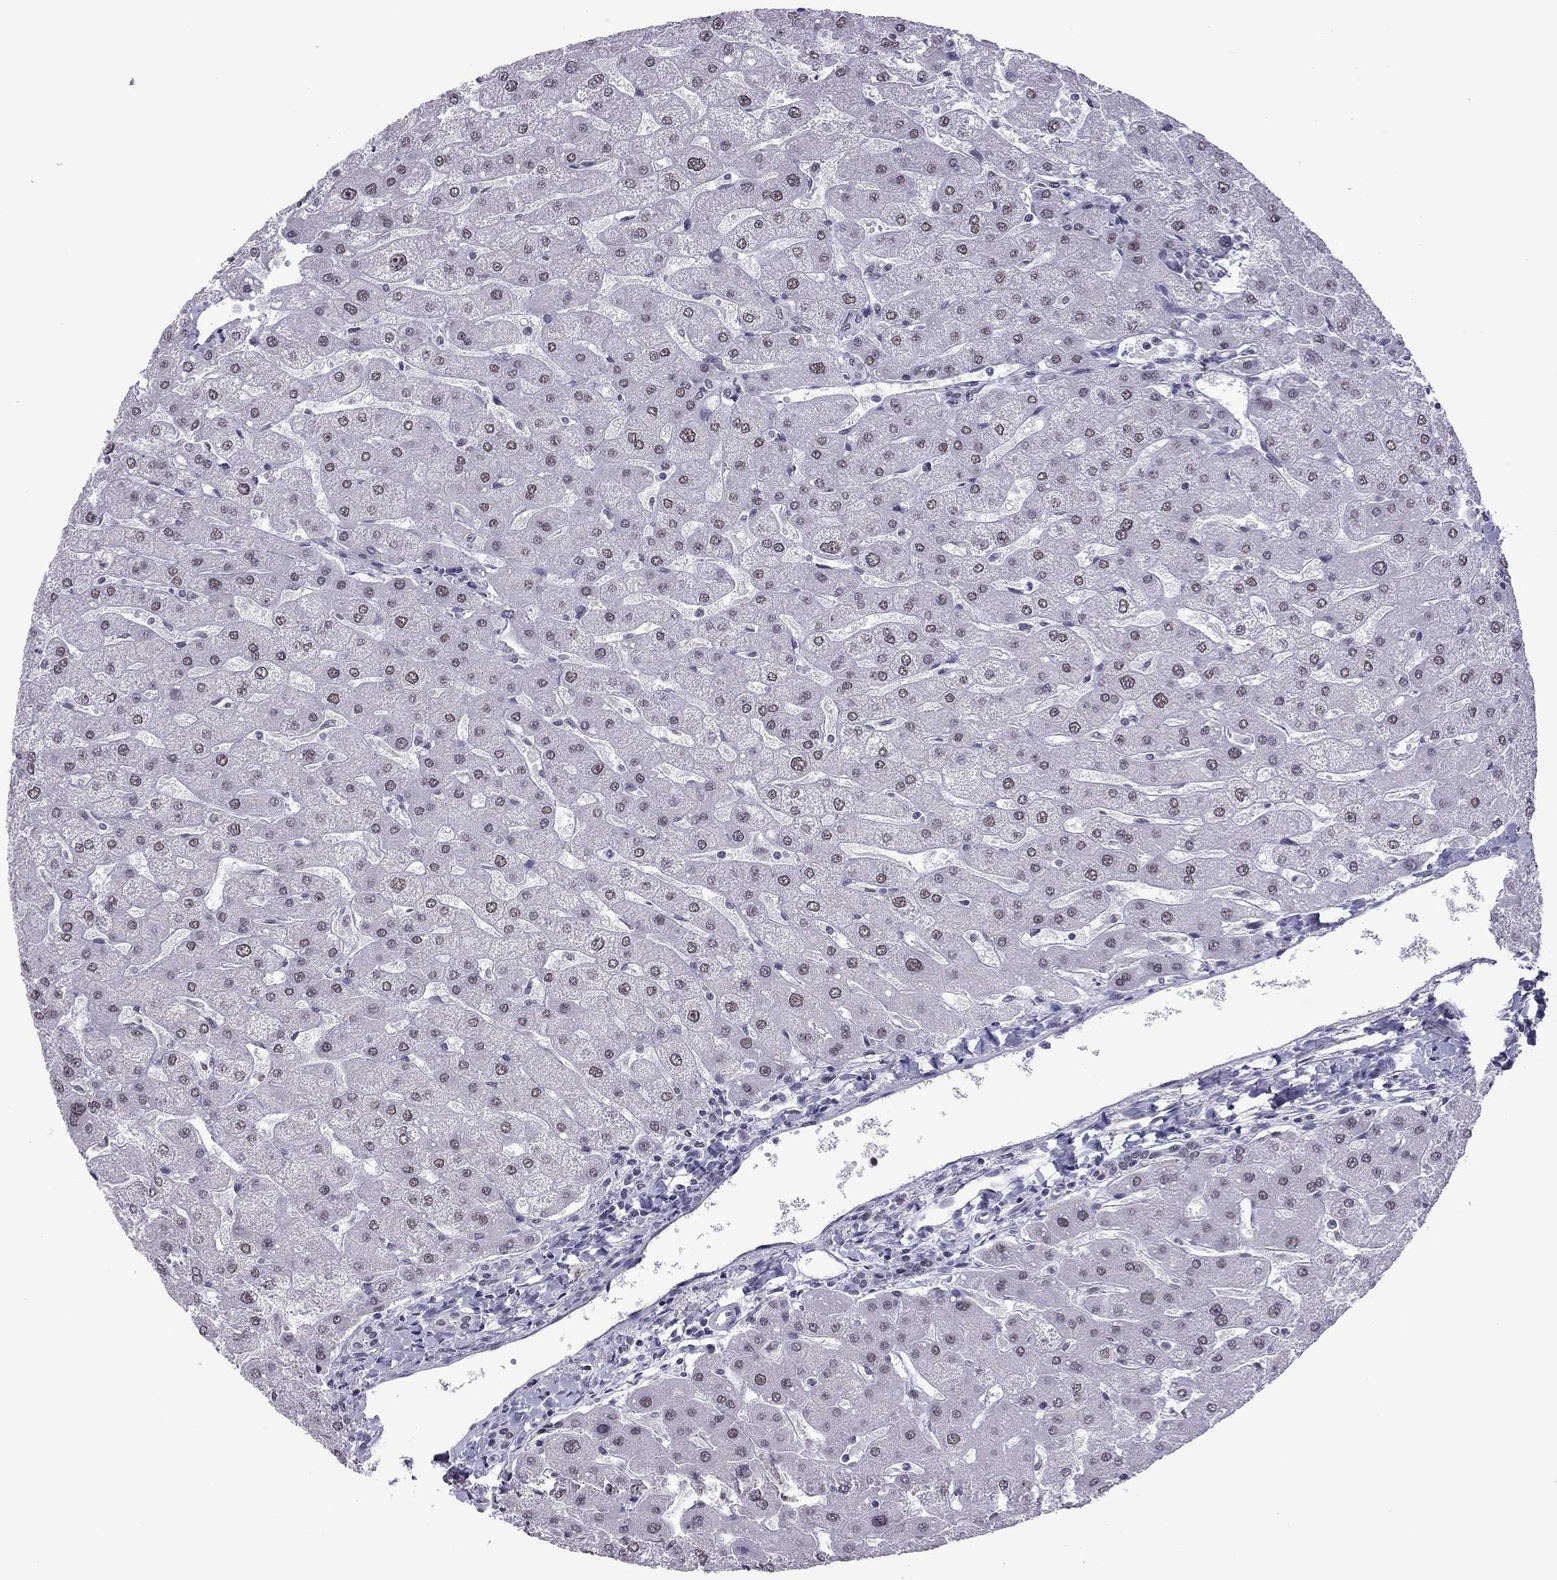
{"staining": {"intensity": "negative", "quantity": "none", "location": "none"}, "tissue": "liver", "cell_type": "Cholangiocytes", "image_type": "normal", "snomed": [{"axis": "morphology", "description": "Normal tissue, NOS"}, {"axis": "topography", "description": "Liver"}], "caption": "This is an immunohistochemistry (IHC) histopathology image of benign human liver. There is no expression in cholangiocytes.", "gene": "PPP1R3A", "patient": {"sex": "male", "age": 67}}